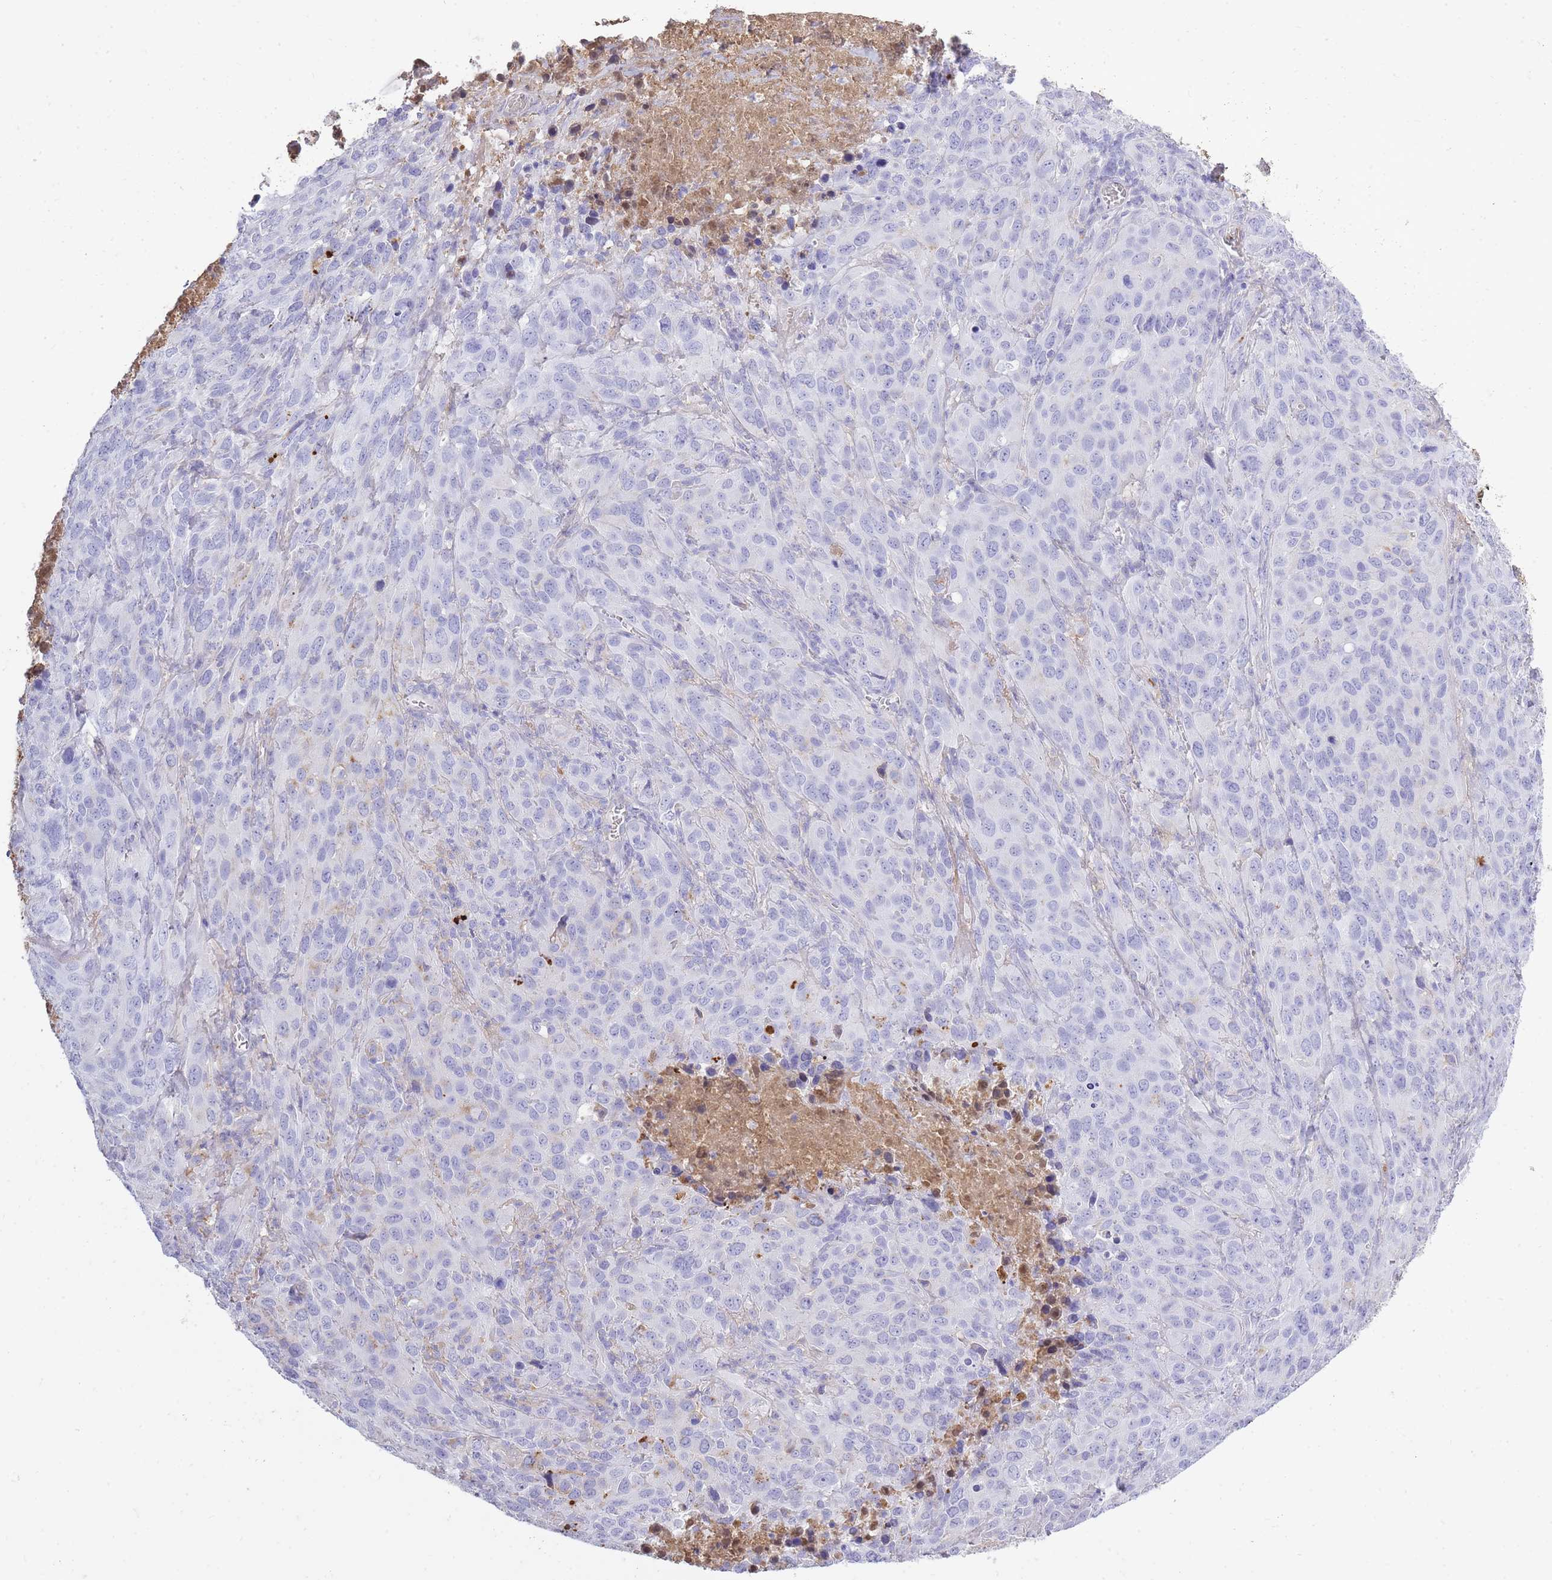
{"staining": {"intensity": "negative", "quantity": "none", "location": "none"}, "tissue": "cervical cancer", "cell_type": "Tumor cells", "image_type": "cancer", "snomed": [{"axis": "morphology", "description": "Squamous cell carcinoma, NOS"}, {"axis": "topography", "description": "Cervix"}], "caption": "This is a image of IHC staining of cervical cancer (squamous cell carcinoma), which shows no expression in tumor cells. Nuclei are stained in blue.", "gene": "IGKV1D-42", "patient": {"sex": "female", "age": 51}}